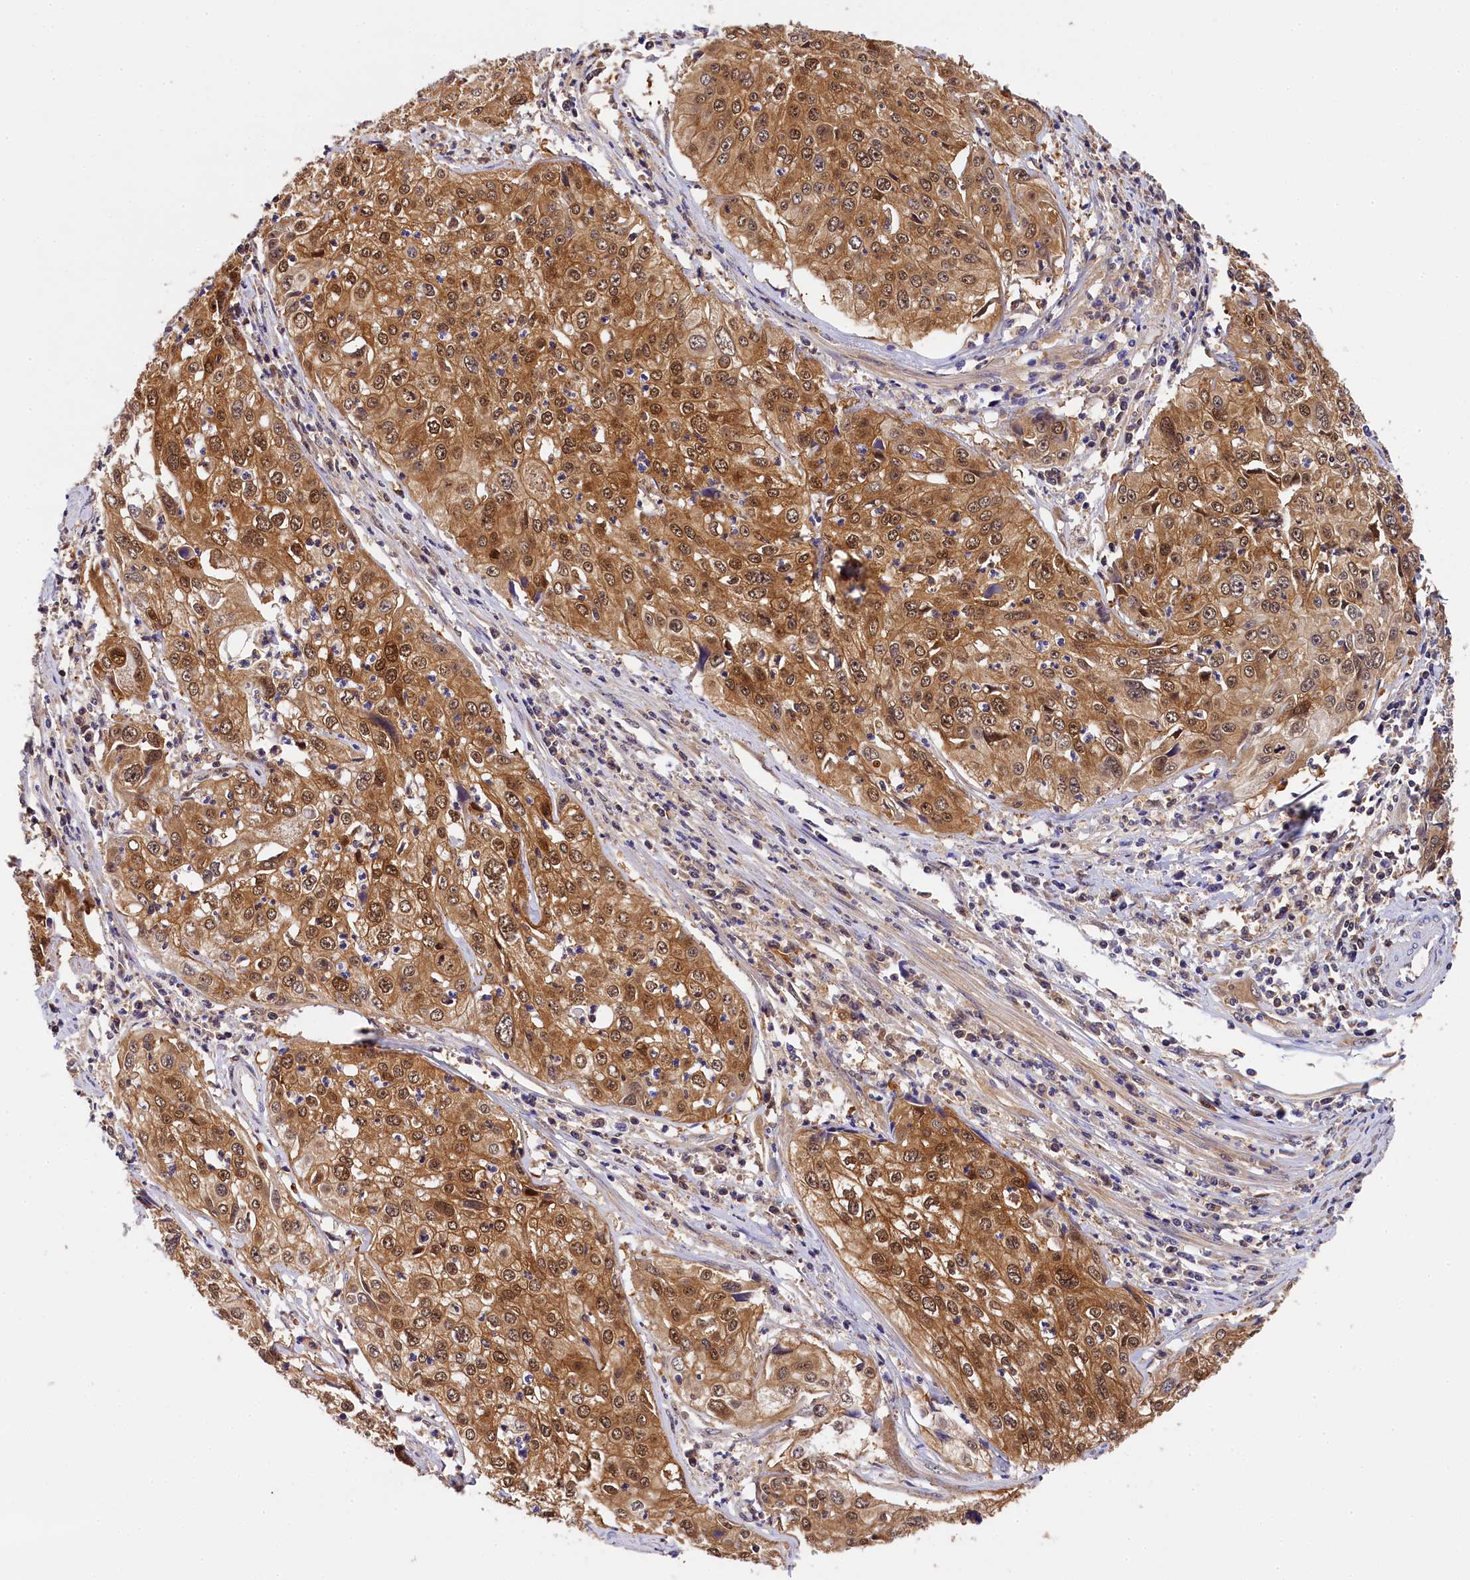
{"staining": {"intensity": "moderate", "quantity": ">75%", "location": "cytoplasmic/membranous,nuclear"}, "tissue": "cervical cancer", "cell_type": "Tumor cells", "image_type": "cancer", "snomed": [{"axis": "morphology", "description": "Squamous cell carcinoma, NOS"}, {"axis": "topography", "description": "Cervix"}], "caption": "Human cervical squamous cell carcinoma stained for a protein (brown) exhibits moderate cytoplasmic/membranous and nuclear positive positivity in about >75% of tumor cells.", "gene": "EIF6", "patient": {"sex": "female", "age": 31}}